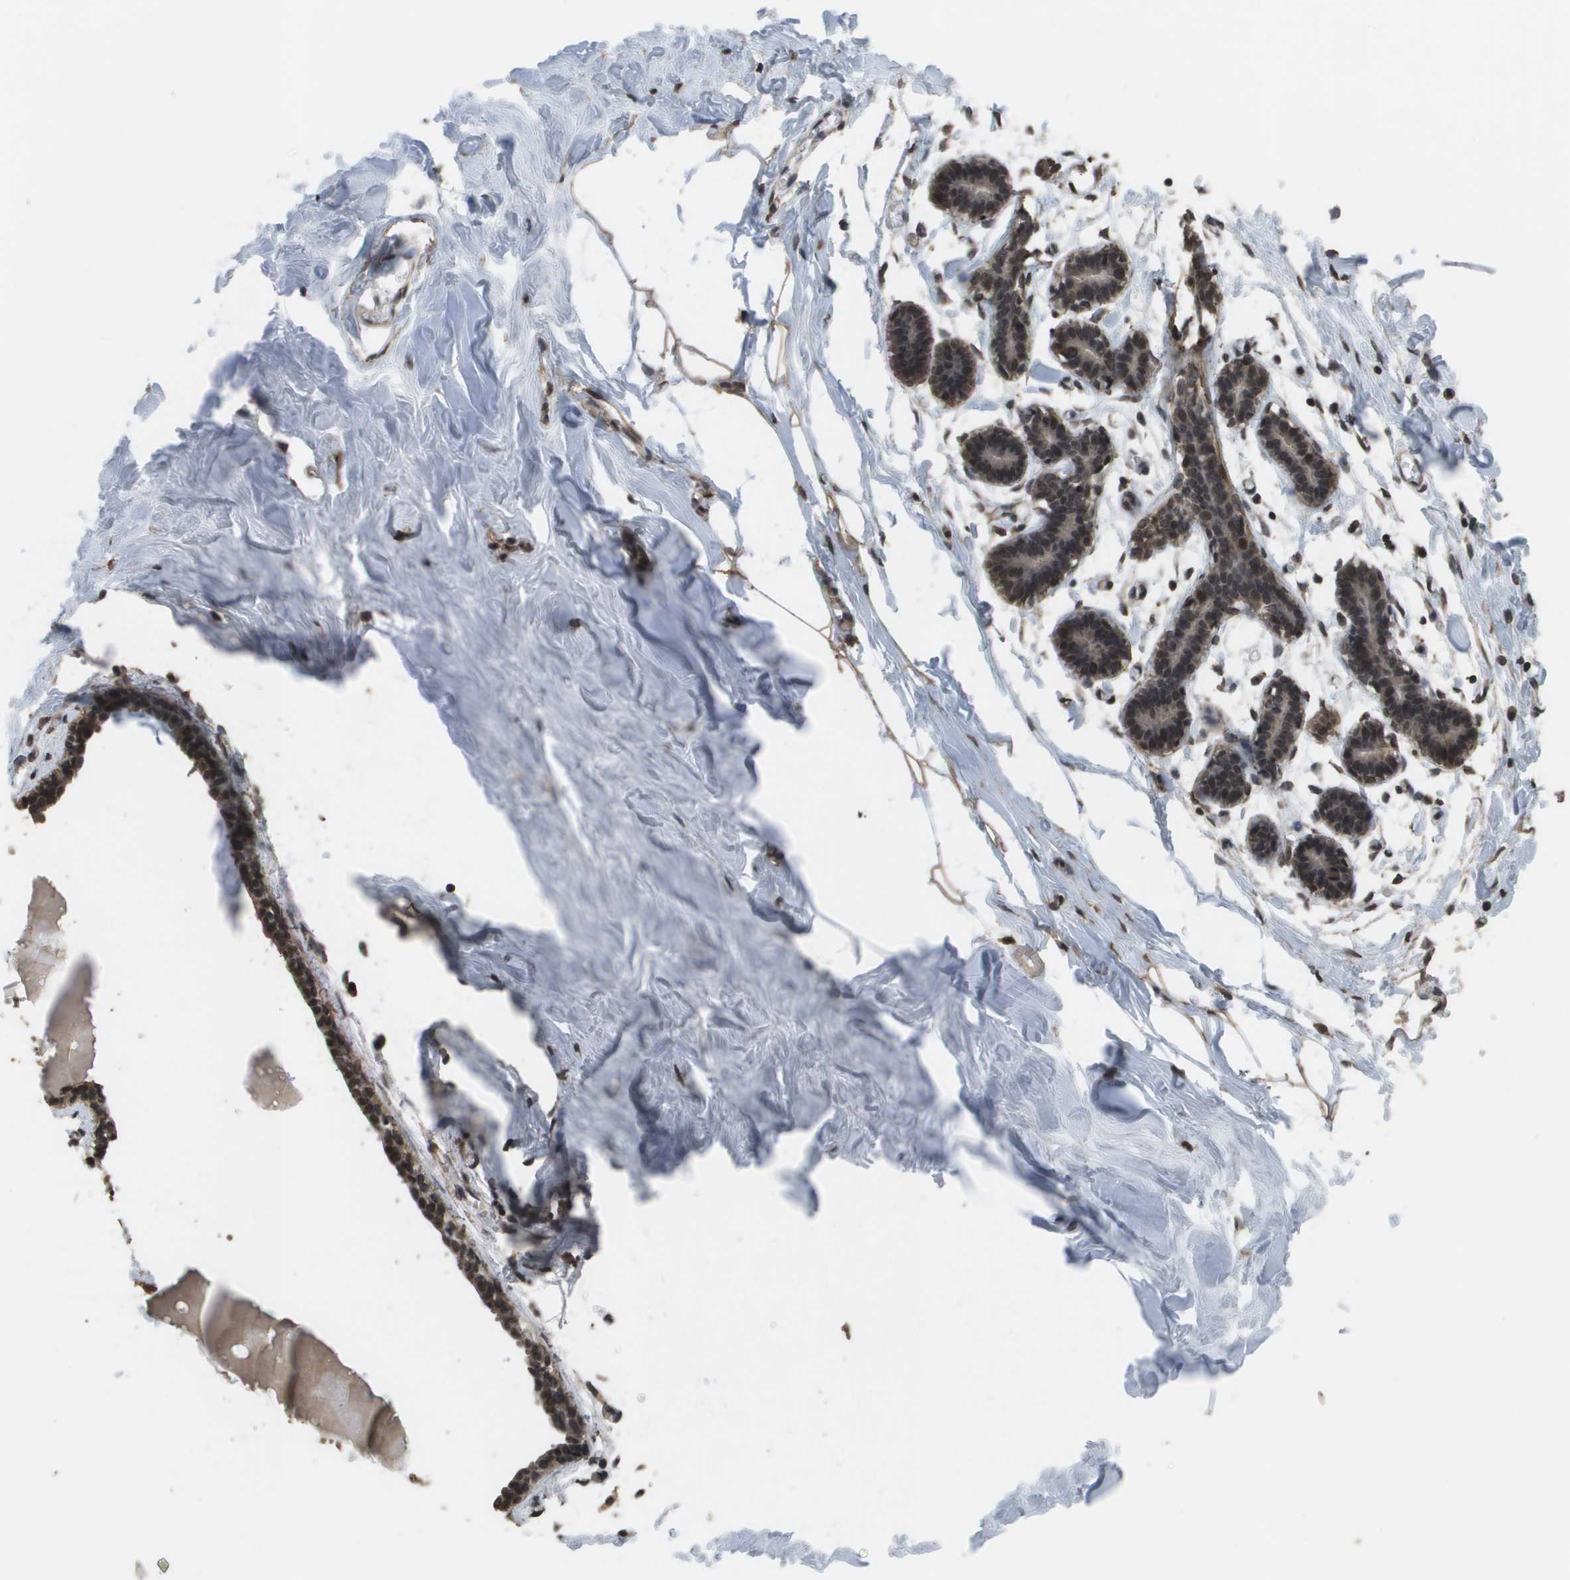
{"staining": {"intensity": "moderate", "quantity": ">75%", "location": "nuclear"}, "tissue": "breast", "cell_type": "Glandular cells", "image_type": "normal", "snomed": [{"axis": "morphology", "description": "Normal tissue, NOS"}, {"axis": "topography", "description": "Breast"}], "caption": "Immunohistochemical staining of benign human breast displays moderate nuclear protein positivity in approximately >75% of glandular cells. (brown staining indicates protein expression, while blue staining denotes nuclei).", "gene": "AXIN2", "patient": {"sex": "female", "age": 27}}